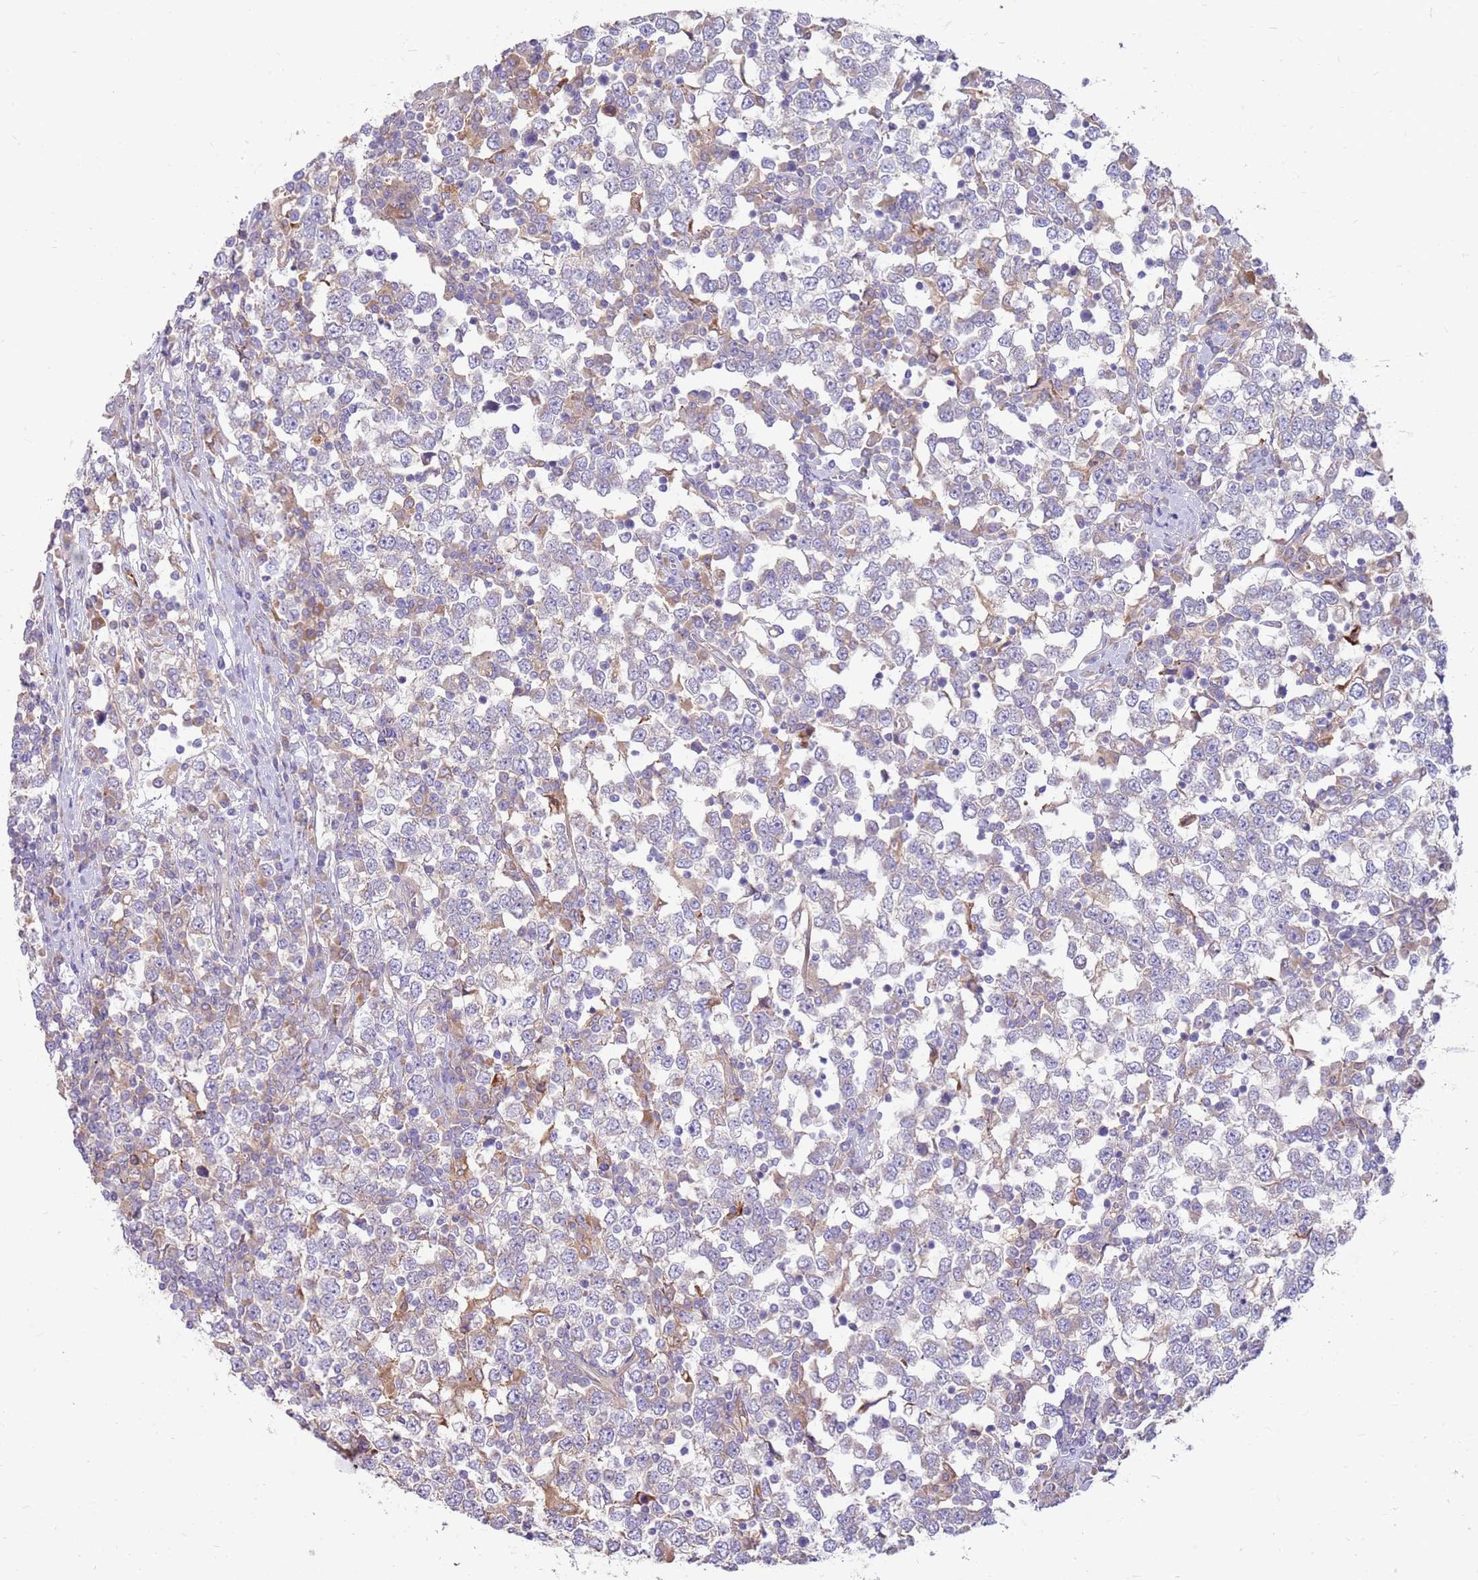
{"staining": {"intensity": "negative", "quantity": "none", "location": "none"}, "tissue": "testis cancer", "cell_type": "Tumor cells", "image_type": "cancer", "snomed": [{"axis": "morphology", "description": "Seminoma, NOS"}, {"axis": "topography", "description": "Testis"}], "caption": "Immunohistochemistry histopathology image of neoplastic tissue: seminoma (testis) stained with DAB (3,3'-diaminobenzidine) displays no significant protein expression in tumor cells.", "gene": "SLC44A4", "patient": {"sex": "male", "age": 65}}